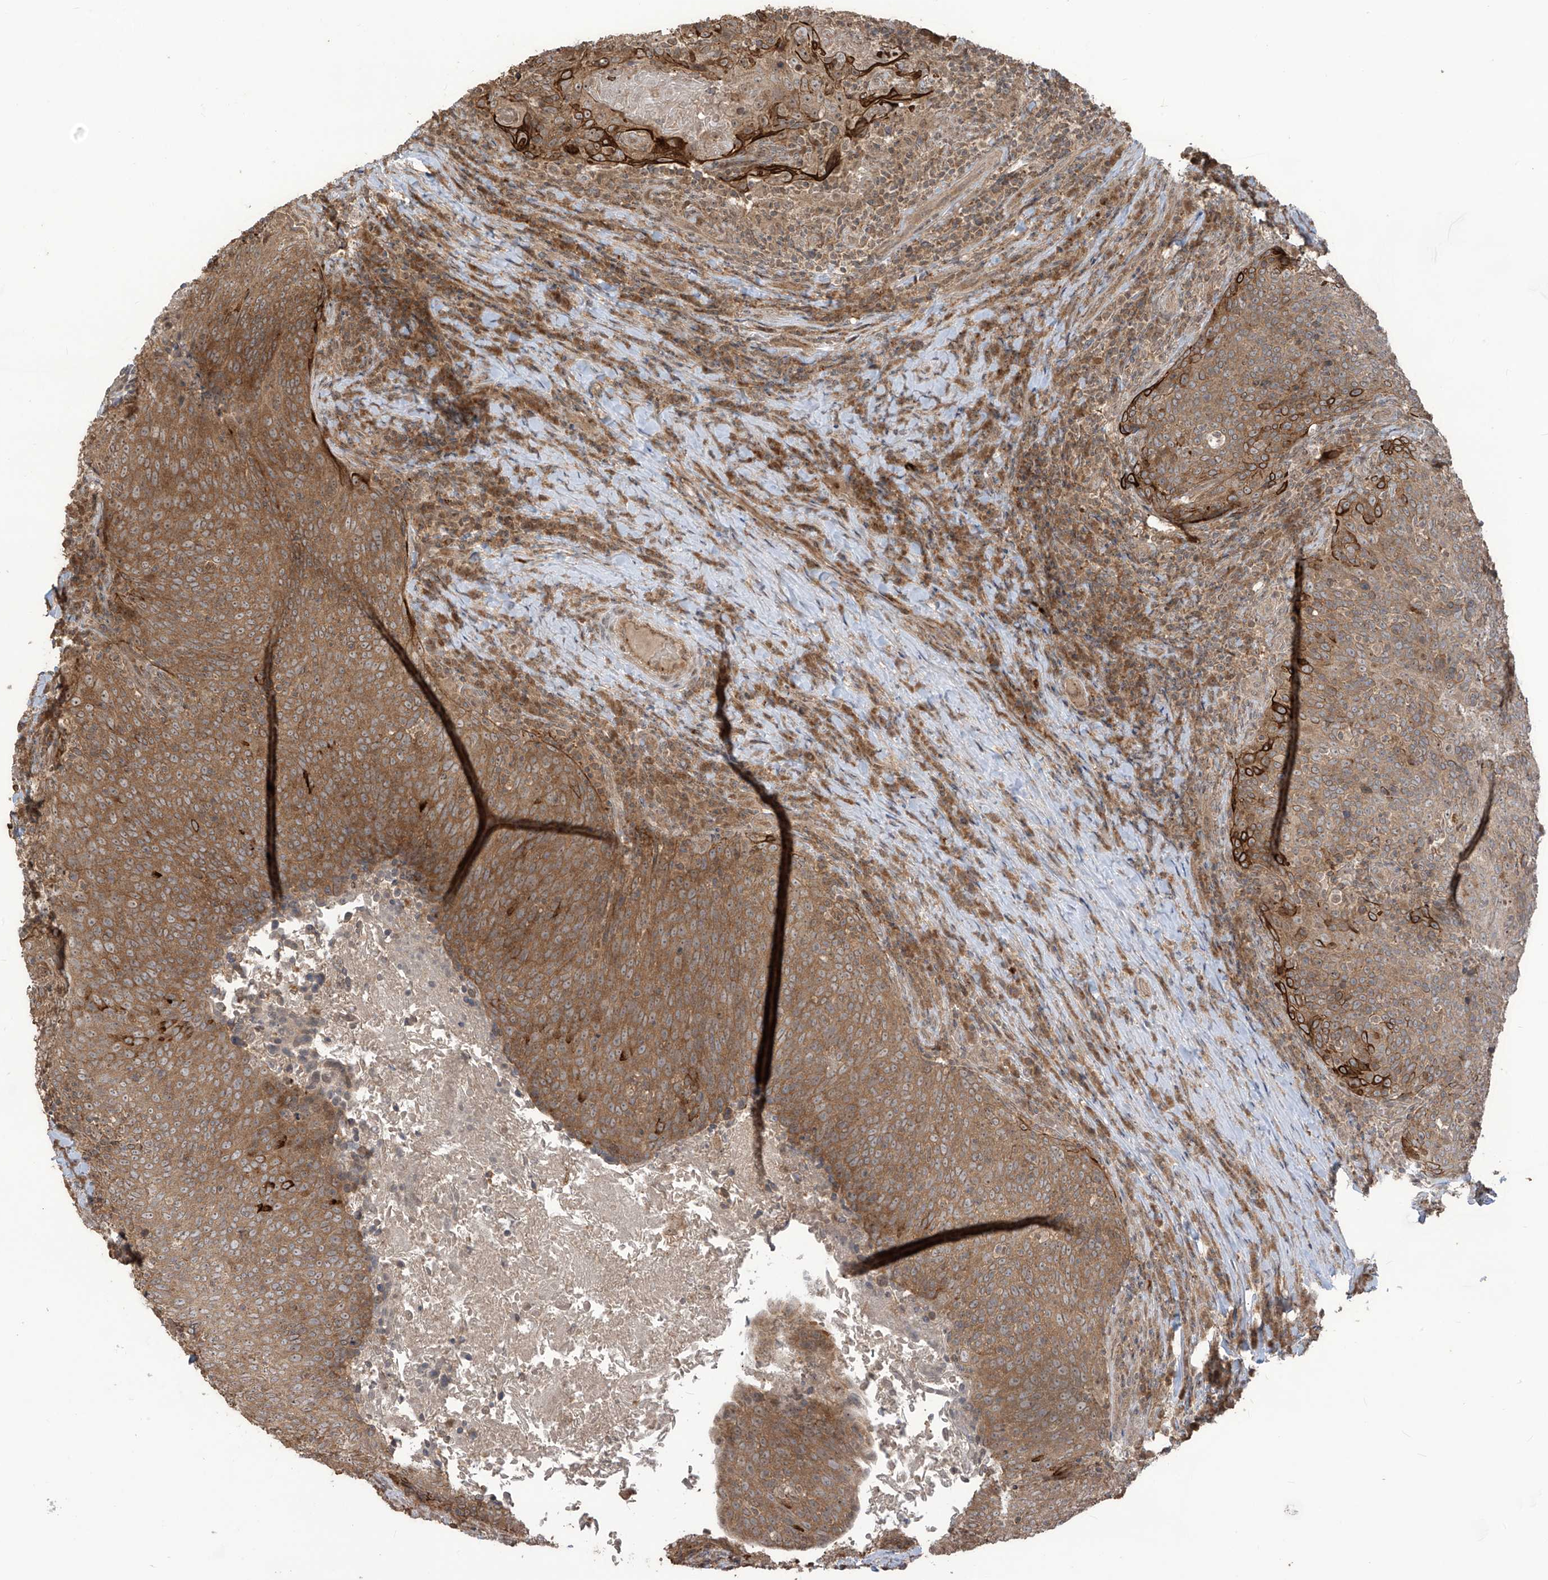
{"staining": {"intensity": "moderate", "quantity": ">75%", "location": "cytoplasmic/membranous"}, "tissue": "head and neck cancer", "cell_type": "Tumor cells", "image_type": "cancer", "snomed": [{"axis": "morphology", "description": "Squamous cell carcinoma, NOS"}, {"axis": "morphology", "description": "Squamous cell carcinoma, metastatic, NOS"}, {"axis": "topography", "description": "Lymph node"}, {"axis": "topography", "description": "Head-Neck"}], "caption": "An IHC photomicrograph of tumor tissue is shown. Protein staining in brown highlights moderate cytoplasmic/membranous positivity in head and neck squamous cell carcinoma within tumor cells. The staining was performed using DAB (3,3'-diaminobenzidine) to visualize the protein expression in brown, while the nuclei were stained in blue with hematoxylin (Magnification: 20x).", "gene": "CARF", "patient": {"sex": "male", "age": 62}}